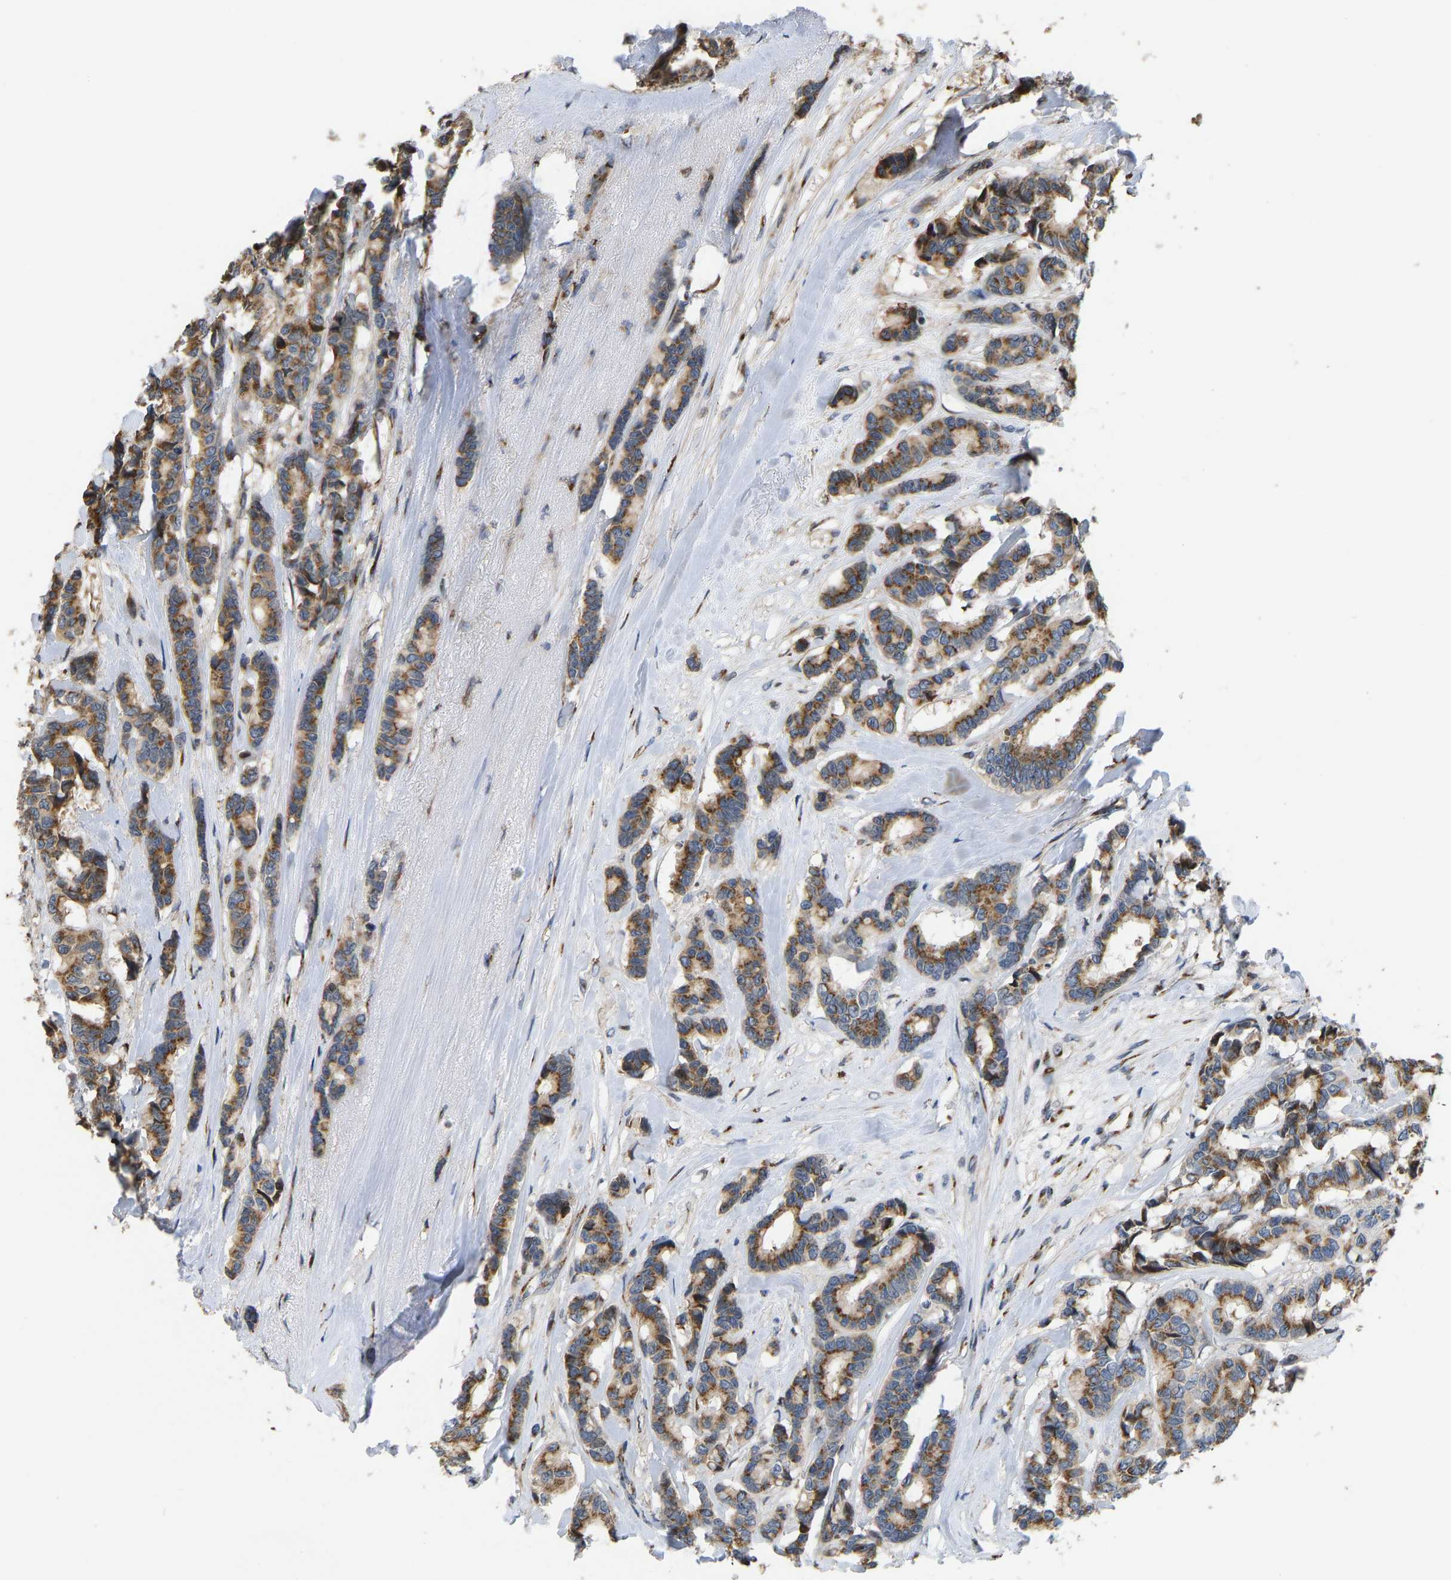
{"staining": {"intensity": "moderate", "quantity": ">75%", "location": "cytoplasmic/membranous"}, "tissue": "breast cancer", "cell_type": "Tumor cells", "image_type": "cancer", "snomed": [{"axis": "morphology", "description": "Duct carcinoma"}, {"axis": "topography", "description": "Breast"}], "caption": "This is an image of immunohistochemistry staining of breast cancer (infiltrating ductal carcinoma), which shows moderate staining in the cytoplasmic/membranous of tumor cells.", "gene": "YIPF4", "patient": {"sex": "female", "age": 87}}